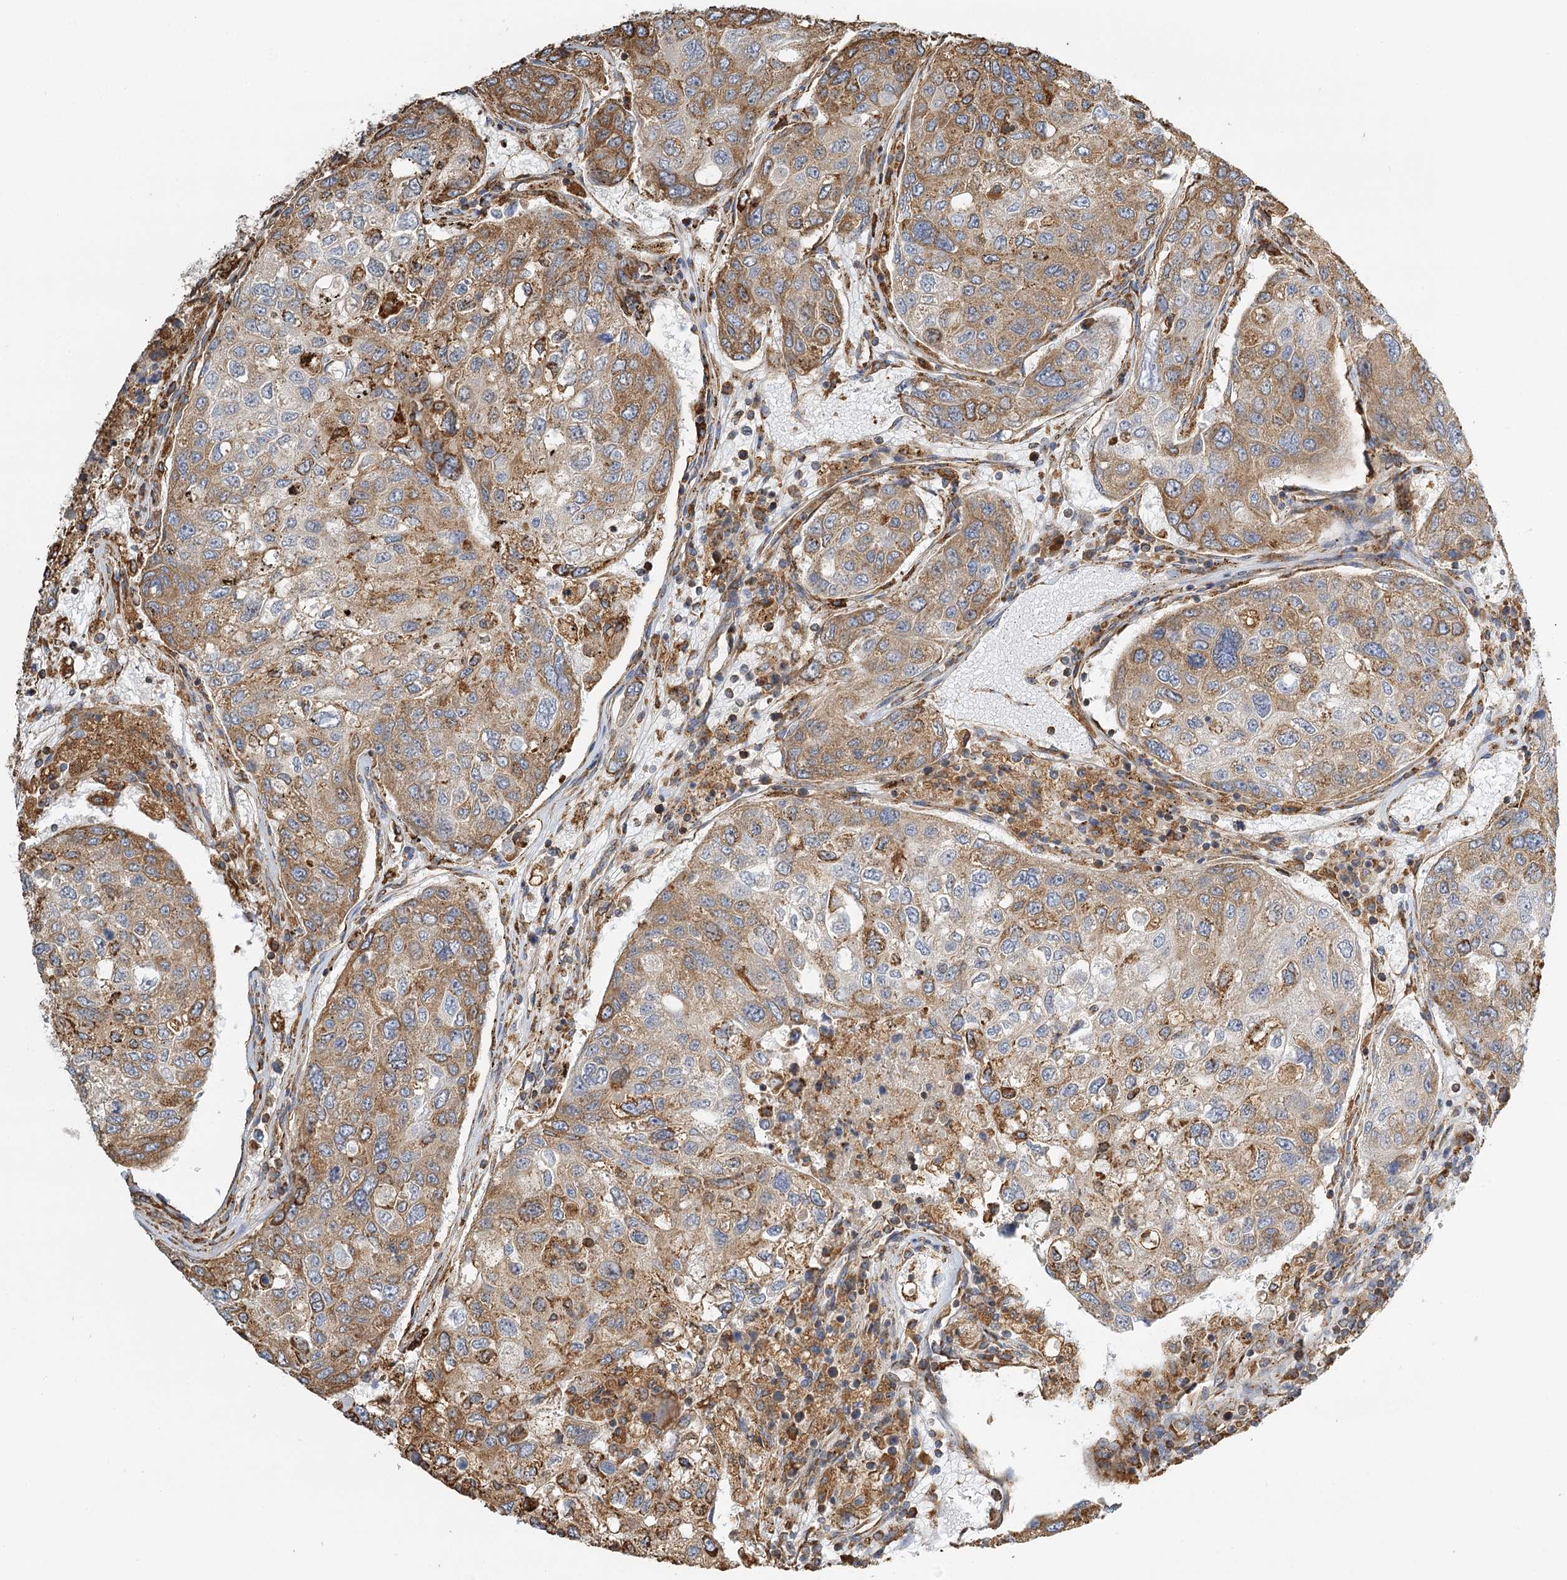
{"staining": {"intensity": "moderate", "quantity": ">75%", "location": "cytoplasmic/membranous"}, "tissue": "urothelial cancer", "cell_type": "Tumor cells", "image_type": "cancer", "snomed": [{"axis": "morphology", "description": "Urothelial carcinoma, High grade"}, {"axis": "topography", "description": "Lymph node"}, {"axis": "topography", "description": "Urinary bladder"}], "caption": "Urothelial cancer stained with IHC shows moderate cytoplasmic/membranous positivity in about >75% of tumor cells. Using DAB (3,3'-diaminobenzidine) (brown) and hematoxylin (blue) stains, captured at high magnification using brightfield microscopy.", "gene": "TAS1R1", "patient": {"sex": "male", "age": 51}}